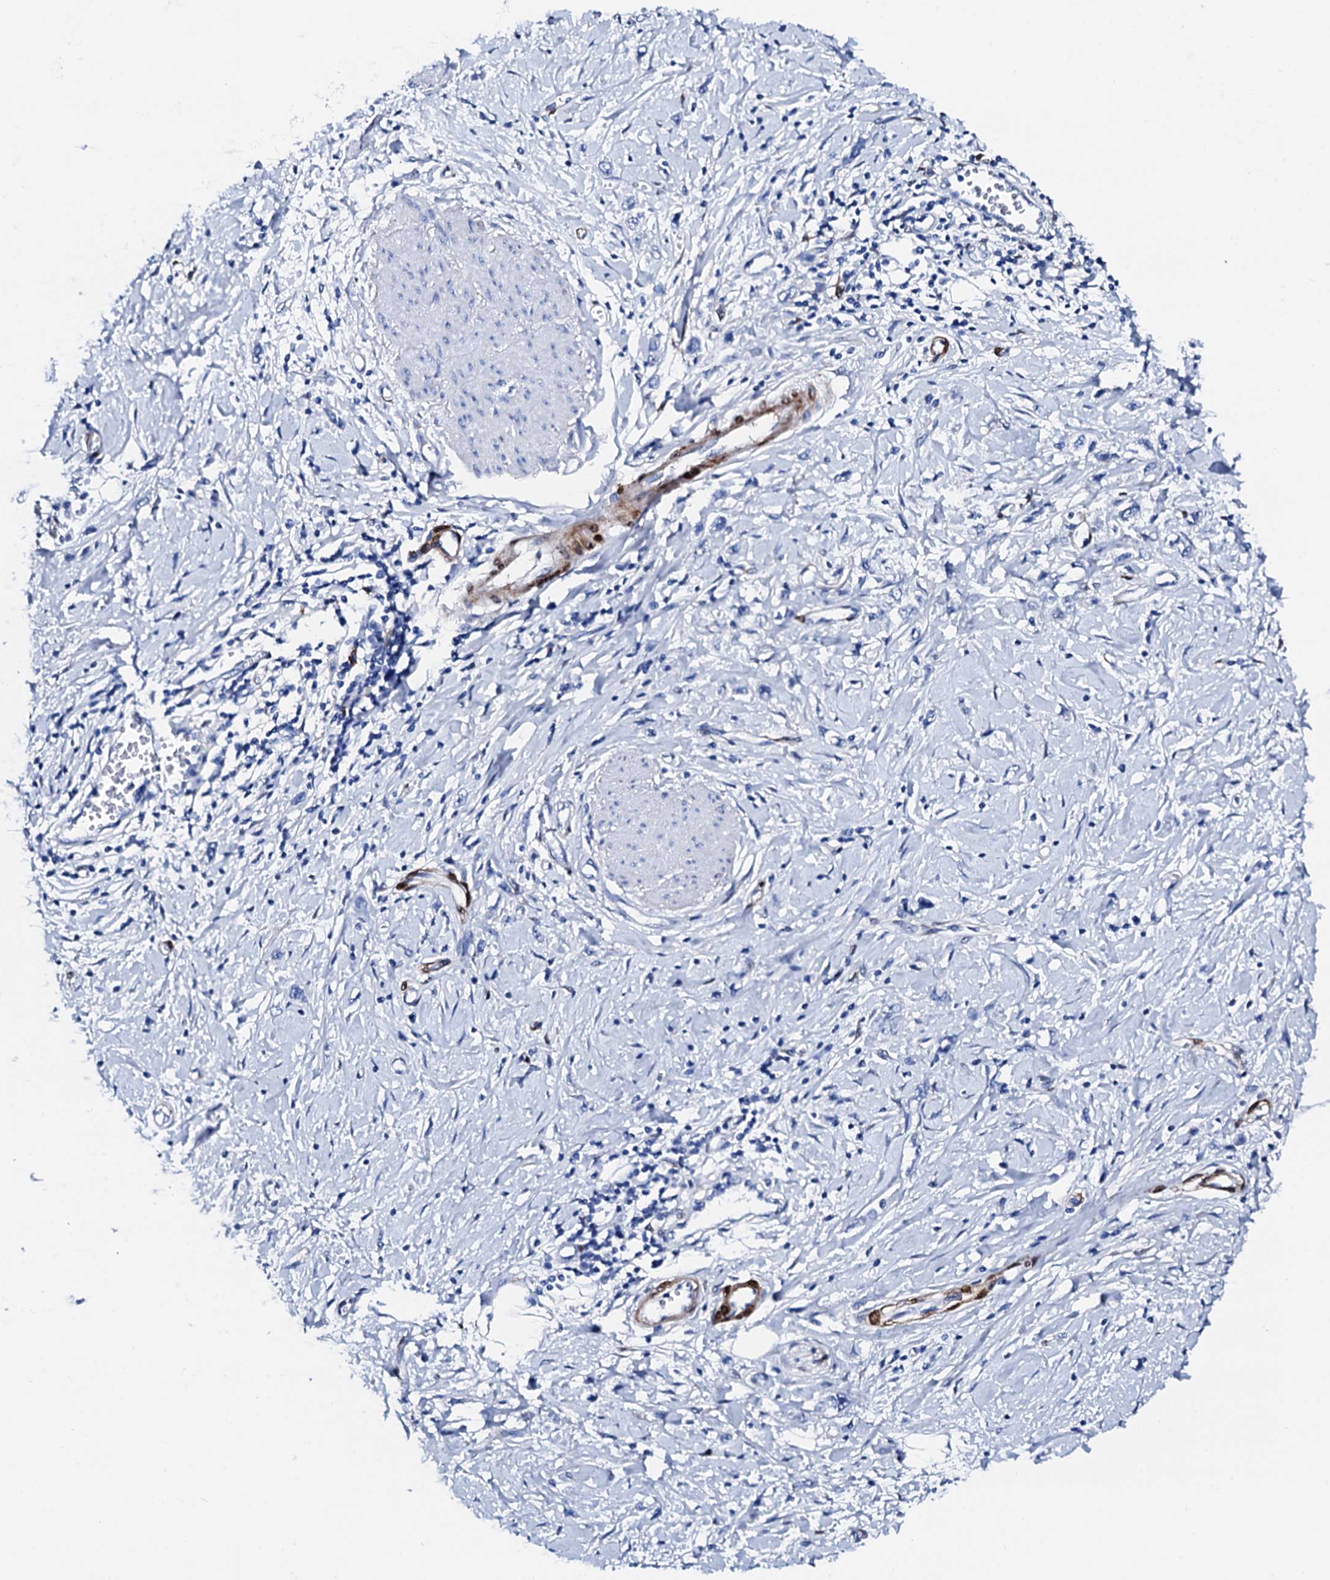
{"staining": {"intensity": "negative", "quantity": "none", "location": "none"}, "tissue": "stomach cancer", "cell_type": "Tumor cells", "image_type": "cancer", "snomed": [{"axis": "morphology", "description": "Adenocarcinoma, NOS"}, {"axis": "topography", "description": "Stomach"}], "caption": "DAB immunohistochemical staining of human adenocarcinoma (stomach) demonstrates no significant positivity in tumor cells.", "gene": "NRIP2", "patient": {"sex": "female", "age": 76}}